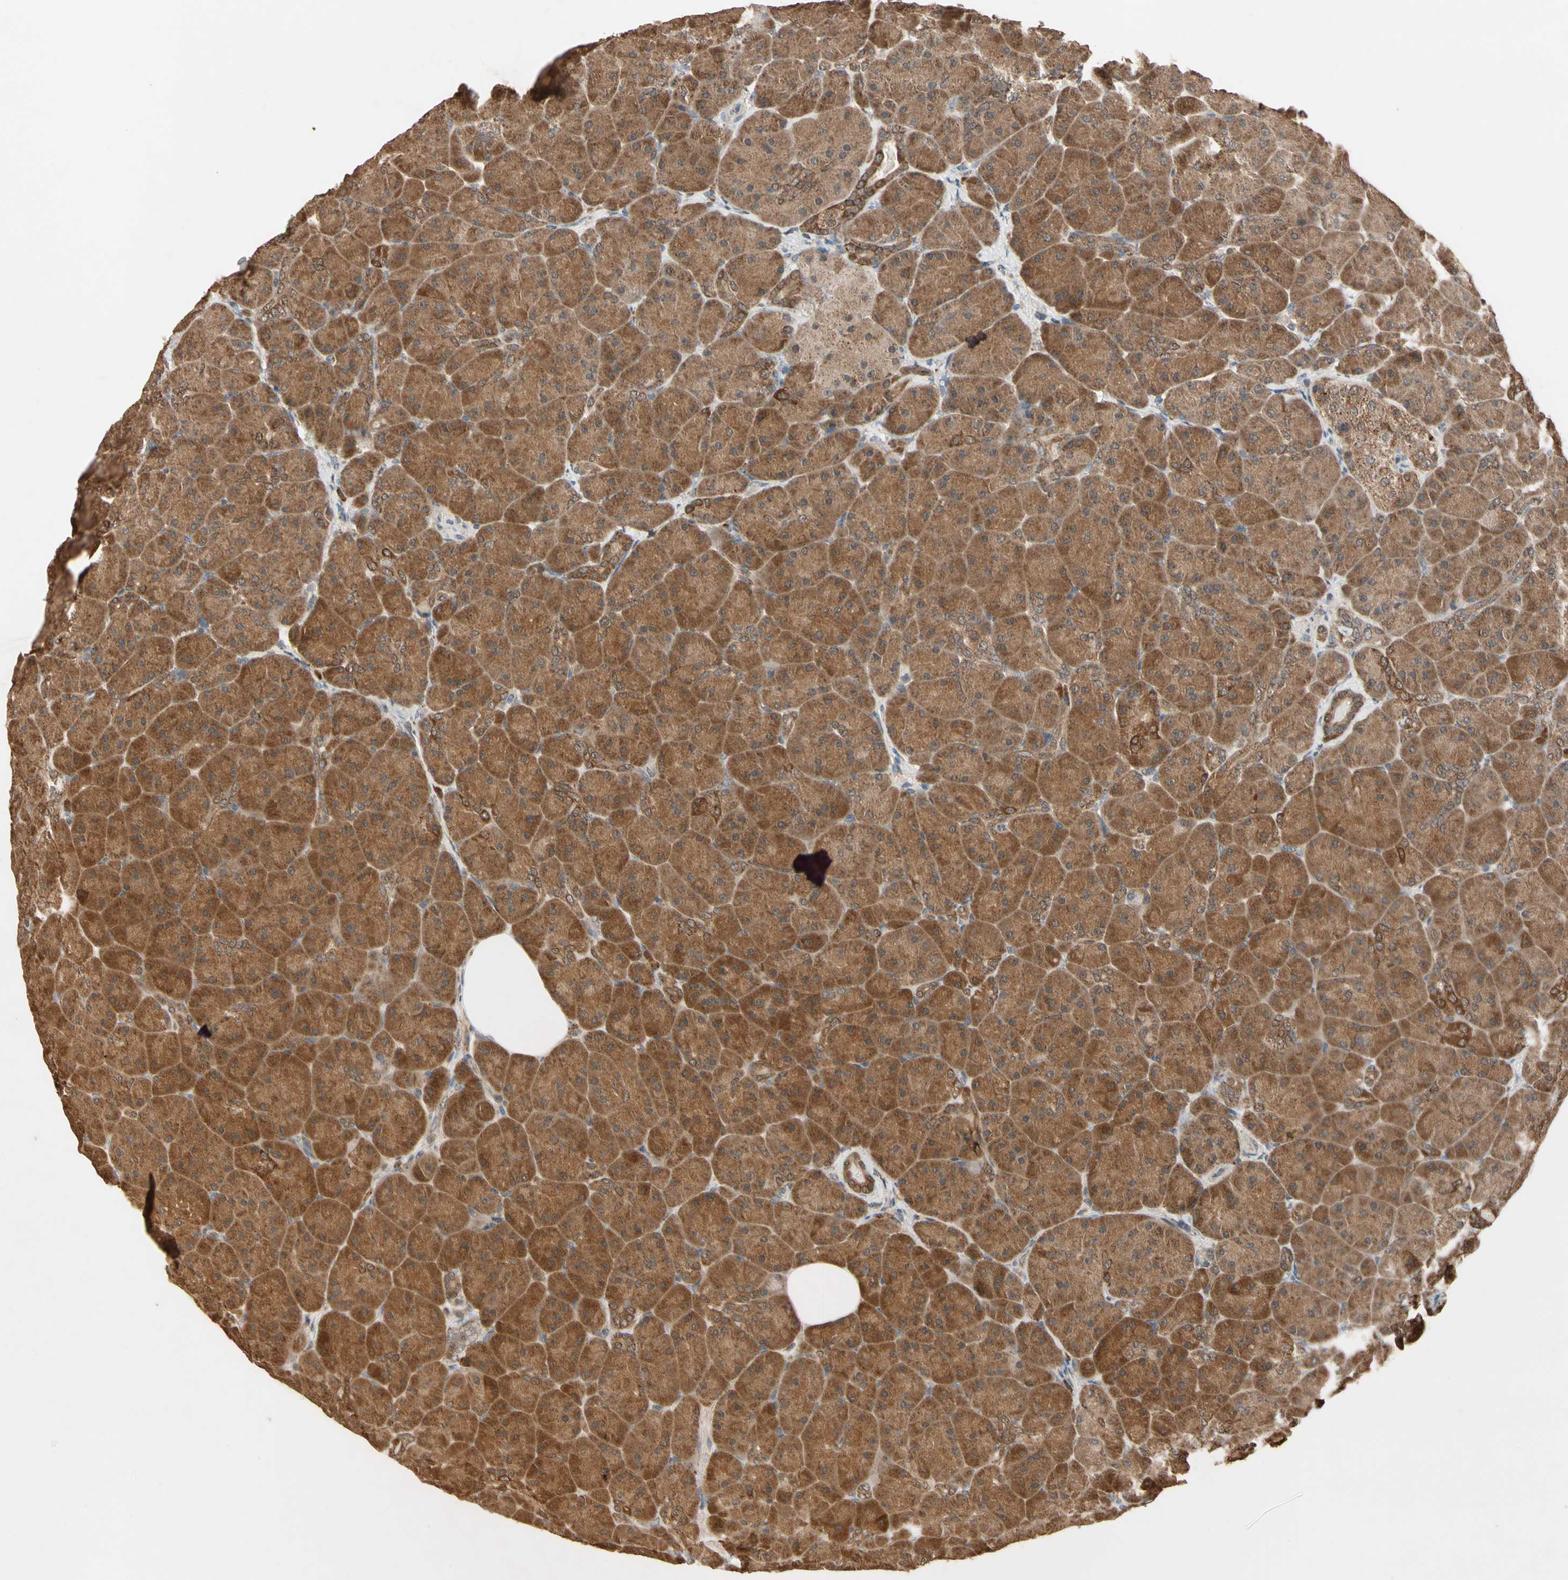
{"staining": {"intensity": "moderate", "quantity": ">75%", "location": "cytoplasmic/membranous"}, "tissue": "pancreas", "cell_type": "Exocrine glandular cells", "image_type": "normal", "snomed": [{"axis": "morphology", "description": "Normal tissue, NOS"}, {"axis": "topography", "description": "Pancreas"}], "caption": "Moderate cytoplasmic/membranous staining for a protein is seen in approximately >75% of exocrine glandular cells of normal pancreas using immunohistochemistry (IHC).", "gene": "PRDX5", "patient": {"sex": "male", "age": 66}}